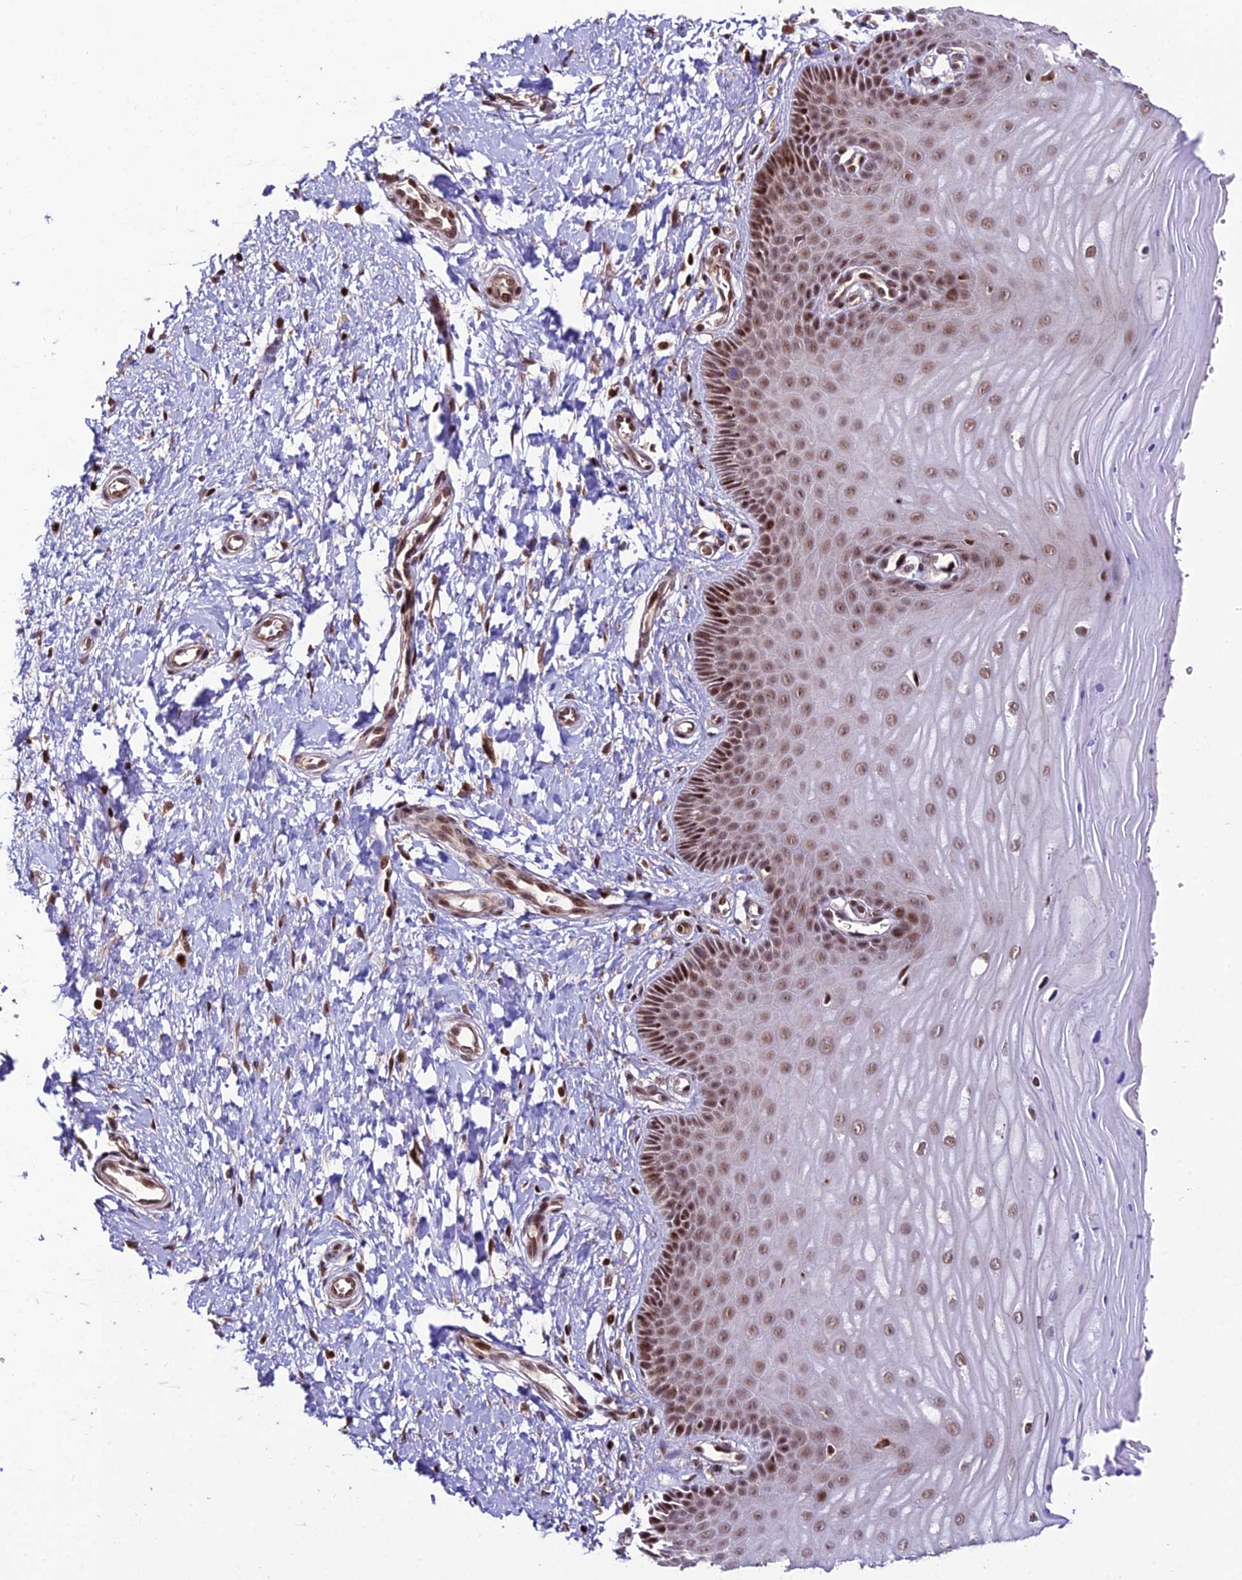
{"staining": {"intensity": "moderate", "quantity": ">75%", "location": "nuclear"}, "tissue": "cervix", "cell_type": "Squamous epithelial cells", "image_type": "normal", "snomed": [{"axis": "morphology", "description": "Normal tissue, NOS"}, {"axis": "topography", "description": "Cervix"}], "caption": "Immunohistochemical staining of normal cervix demonstrates >75% levels of moderate nuclear protein positivity in about >75% of squamous epithelial cells. The protein is shown in brown color, while the nuclei are stained blue.", "gene": "CIB3", "patient": {"sex": "female", "age": 55}}